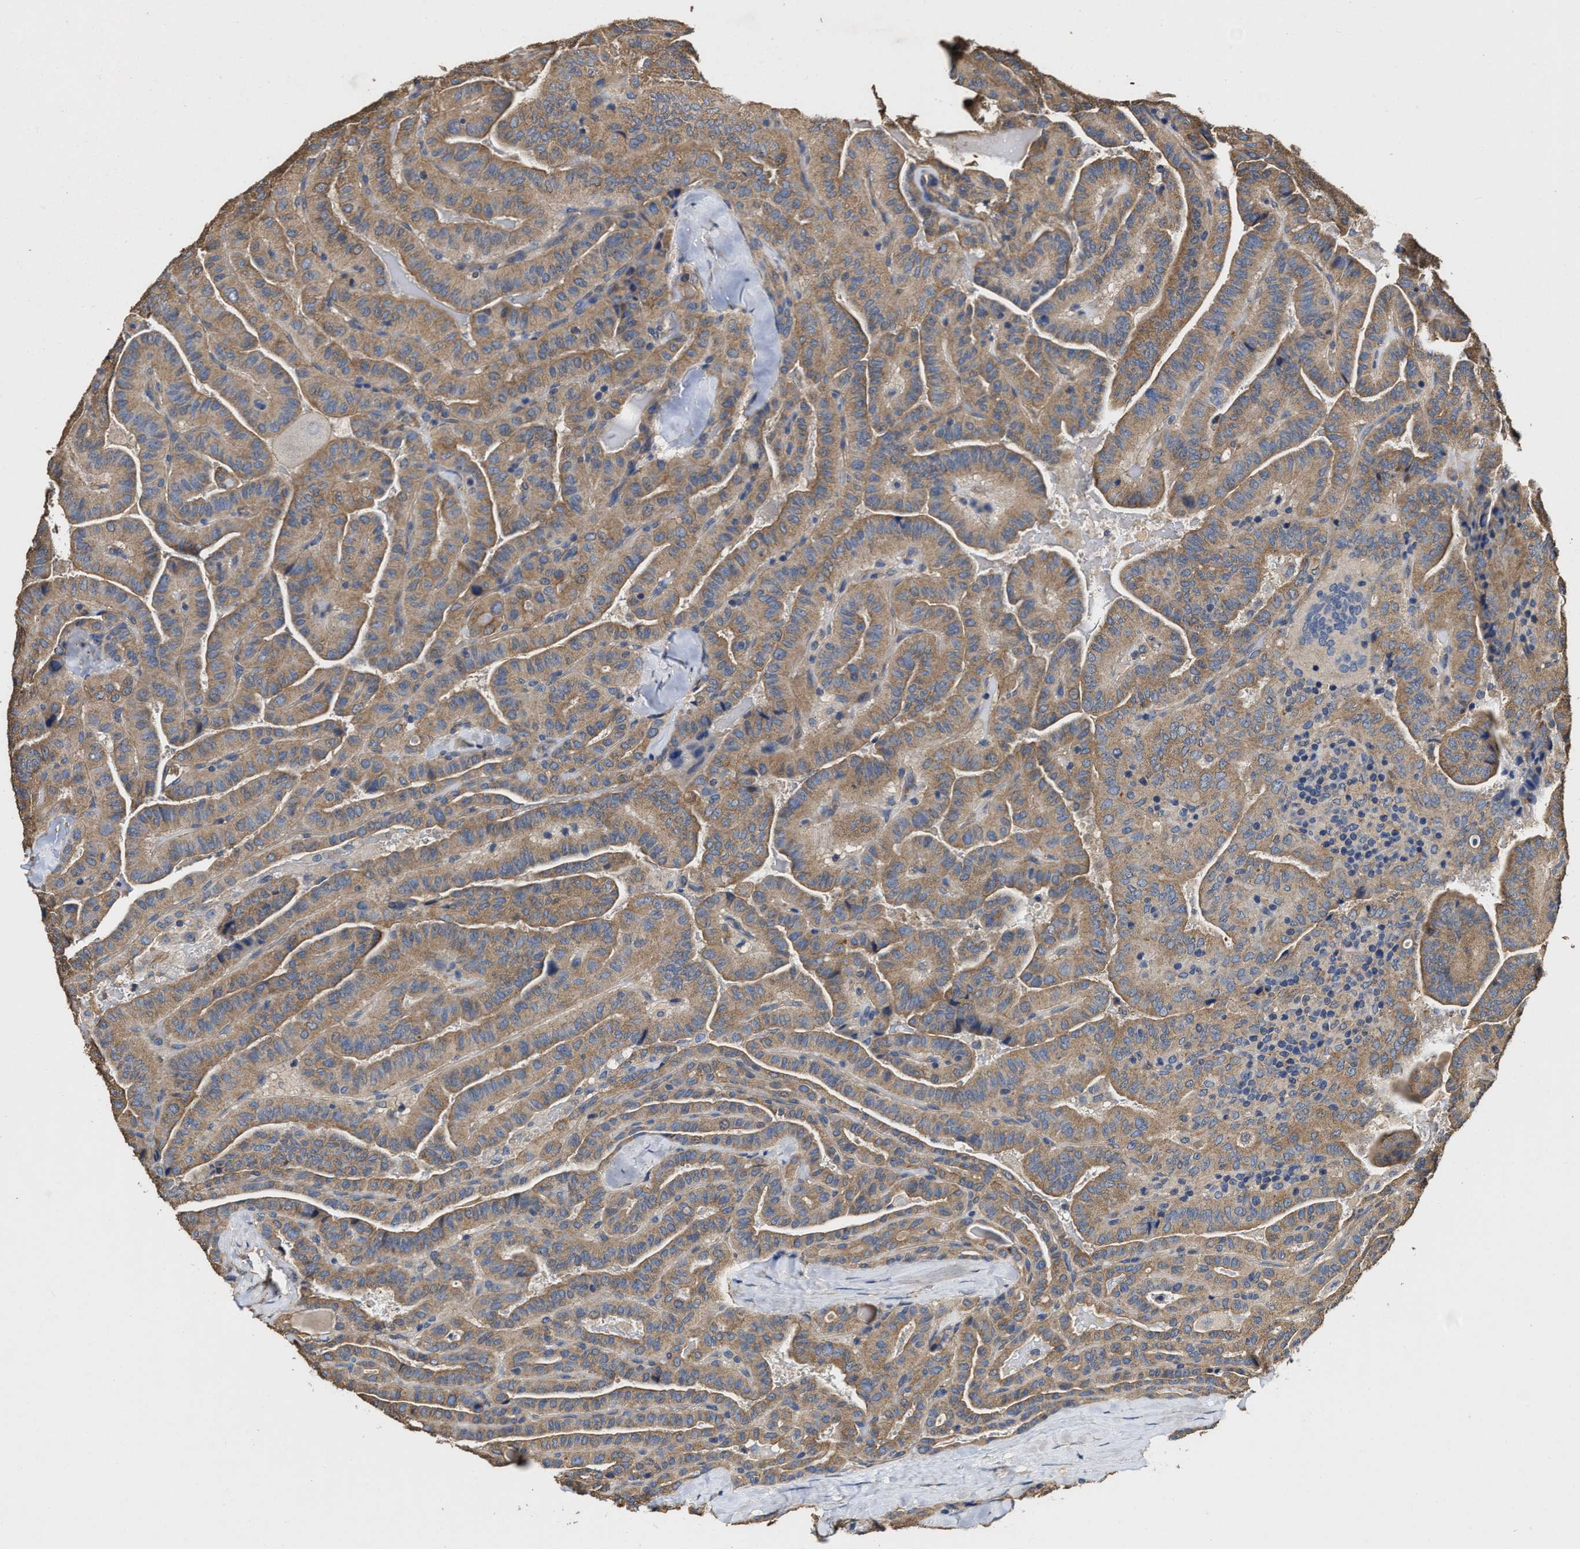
{"staining": {"intensity": "moderate", "quantity": ">75%", "location": "cytoplasmic/membranous"}, "tissue": "thyroid cancer", "cell_type": "Tumor cells", "image_type": "cancer", "snomed": [{"axis": "morphology", "description": "Papillary adenocarcinoma, NOS"}, {"axis": "topography", "description": "Thyroid gland"}], "caption": "Thyroid papillary adenocarcinoma stained with a brown dye shows moderate cytoplasmic/membranous positive positivity in about >75% of tumor cells.", "gene": "SFXN4", "patient": {"sex": "male", "age": 77}}